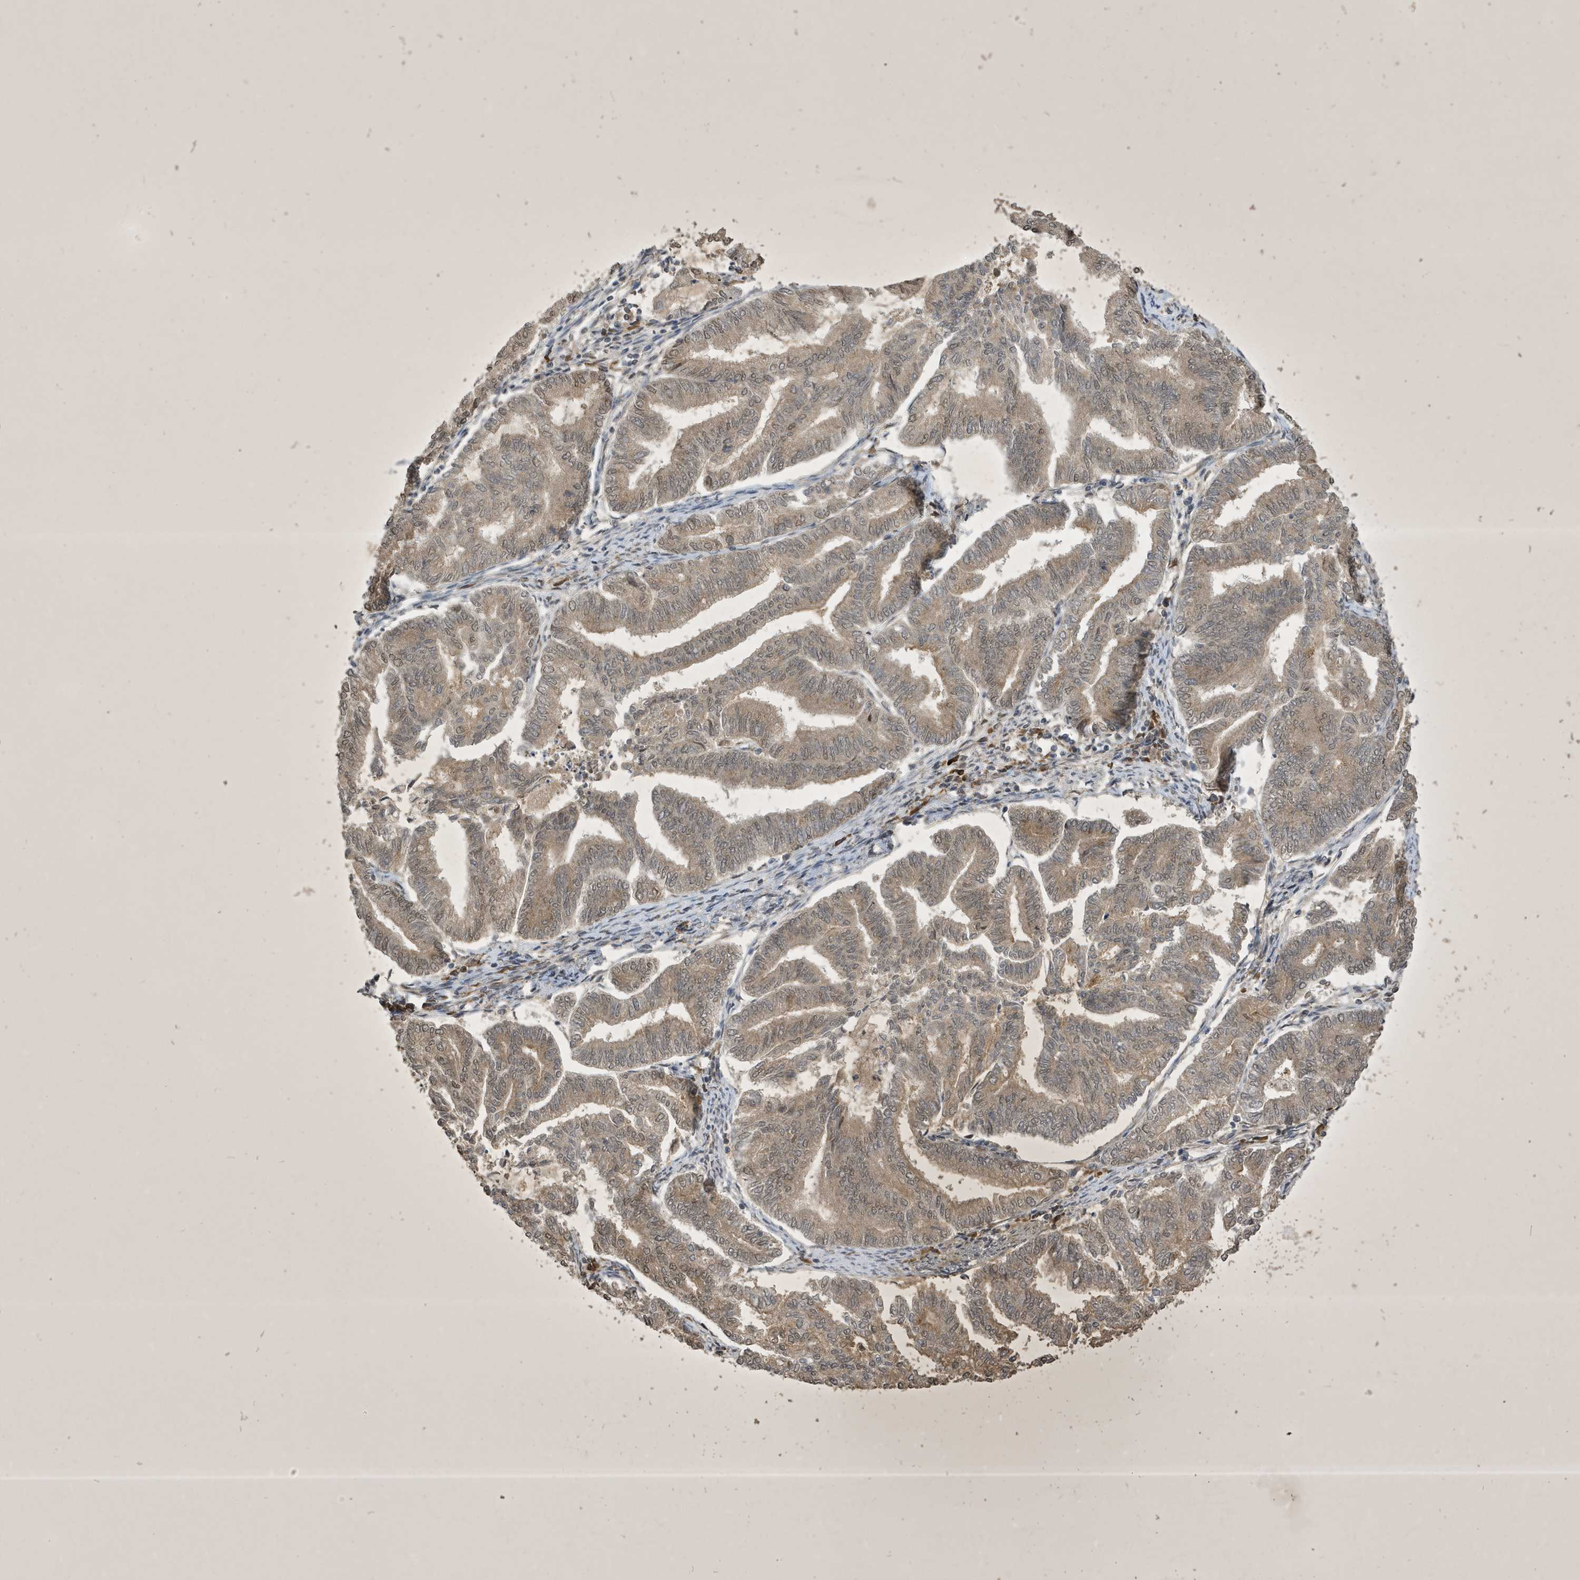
{"staining": {"intensity": "weak", "quantity": ">75%", "location": "cytoplasmic/membranous,nuclear"}, "tissue": "endometrial cancer", "cell_type": "Tumor cells", "image_type": "cancer", "snomed": [{"axis": "morphology", "description": "Adenocarcinoma, NOS"}, {"axis": "topography", "description": "Endometrium"}], "caption": "Protein expression analysis of human endometrial cancer reveals weak cytoplasmic/membranous and nuclear expression in about >75% of tumor cells.", "gene": "STX10", "patient": {"sex": "female", "age": 79}}